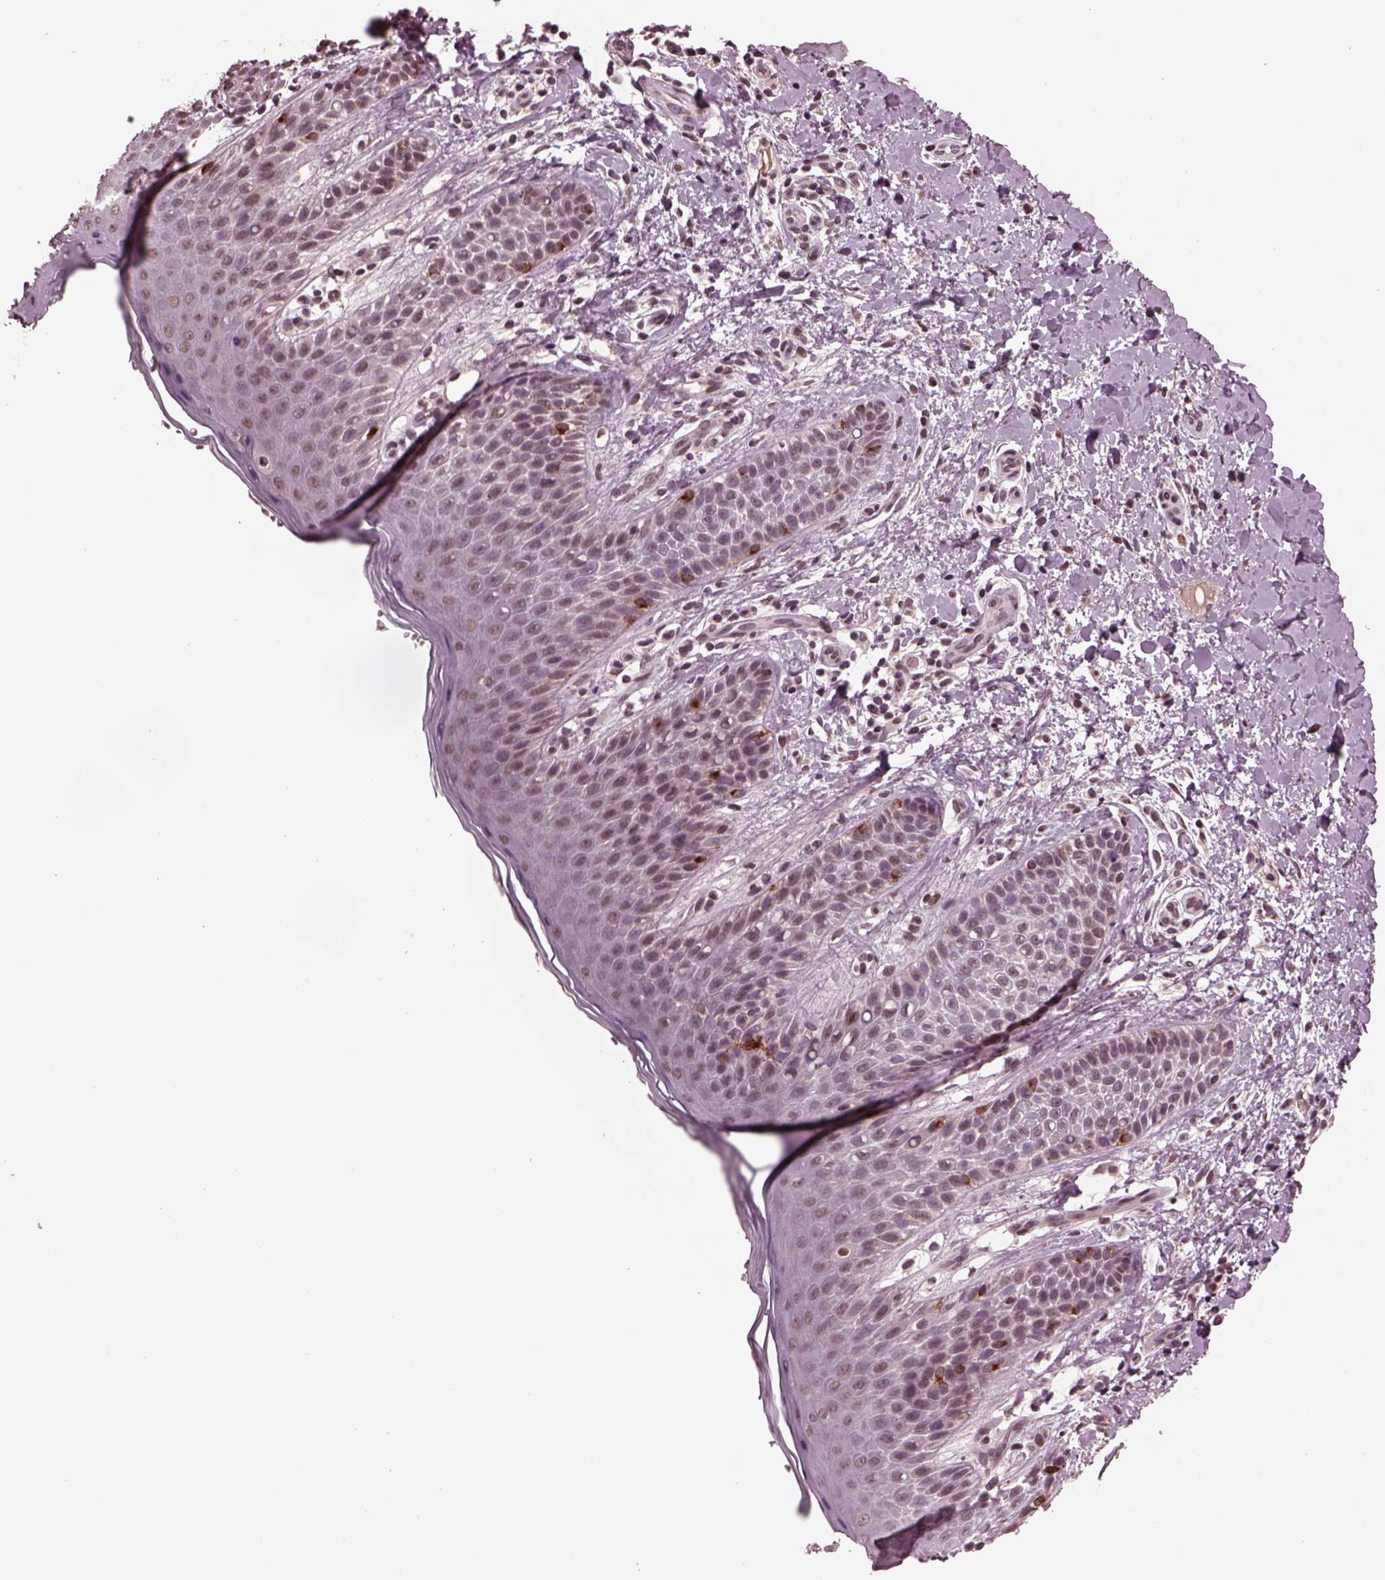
{"staining": {"intensity": "weak", "quantity": "<25%", "location": "nuclear"}, "tissue": "skin", "cell_type": "Epidermal cells", "image_type": "normal", "snomed": [{"axis": "morphology", "description": "Normal tissue, NOS"}, {"axis": "topography", "description": "Anal"}], "caption": "Epidermal cells show no significant positivity in unremarkable skin. The staining was performed using DAB (3,3'-diaminobenzidine) to visualize the protein expression in brown, while the nuclei were stained in blue with hematoxylin (Magnification: 20x).", "gene": "NAP1L5", "patient": {"sex": "male", "age": 36}}